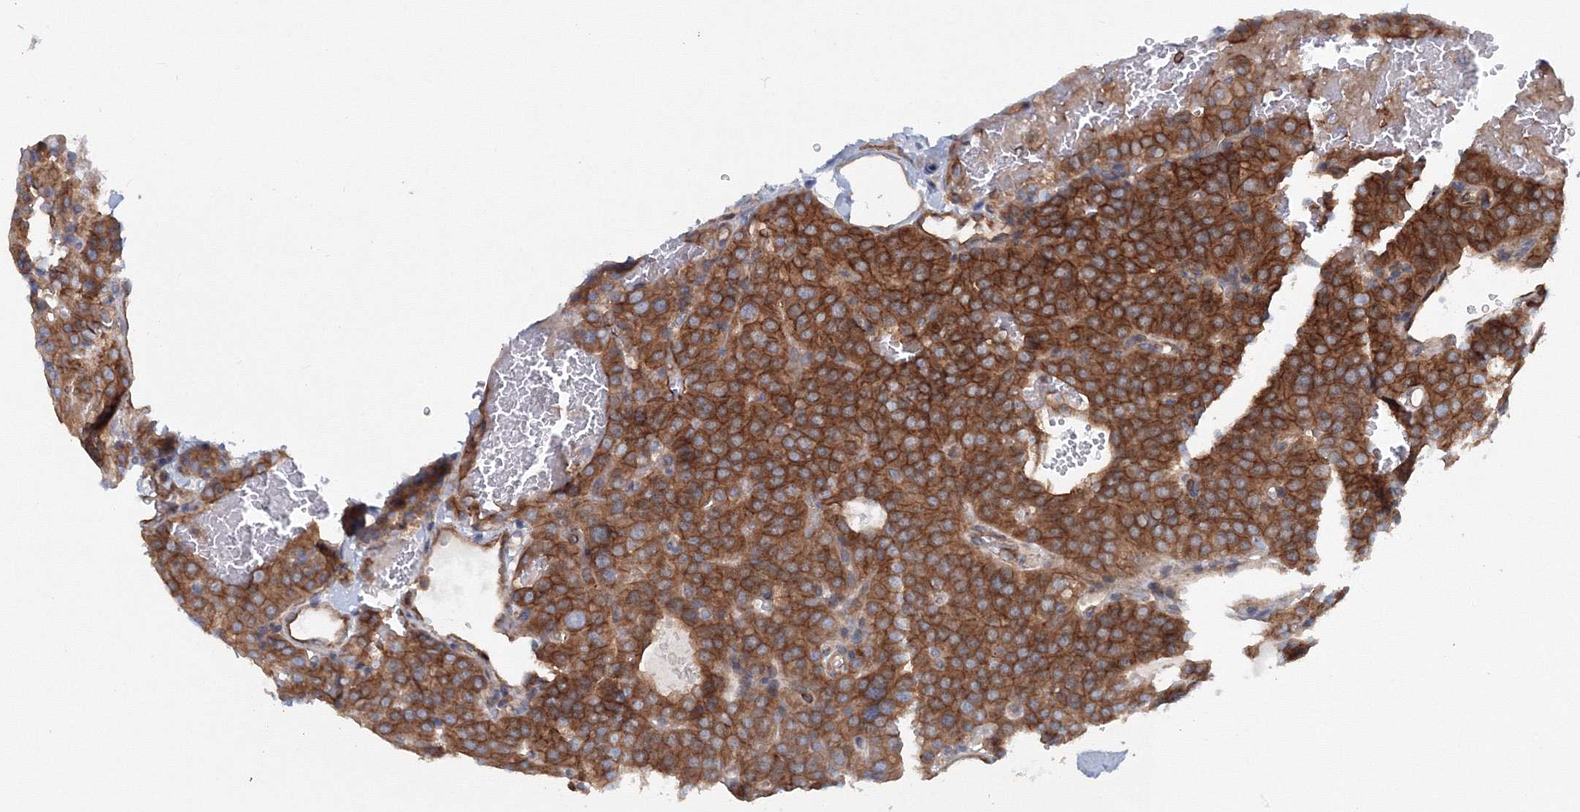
{"staining": {"intensity": "strong", "quantity": ">75%", "location": "cytoplasmic/membranous"}, "tissue": "parathyroid gland", "cell_type": "Glandular cells", "image_type": "normal", "snomed": [{"axis": "morphology", "description": "Normal tissue, NOS"}, {"axis": "morphology", "description": "Adenoma, NOS"}, {"axis": "topography", "description": "Parathyroid gland"}], "caption": "A high amount of strong cytoplasmic/membranous staining is identified in about >75% of glandular cells in benign parathyroid gland.", "gene": "EXOC1", "patient": {"sex": "female", "age": 81}}